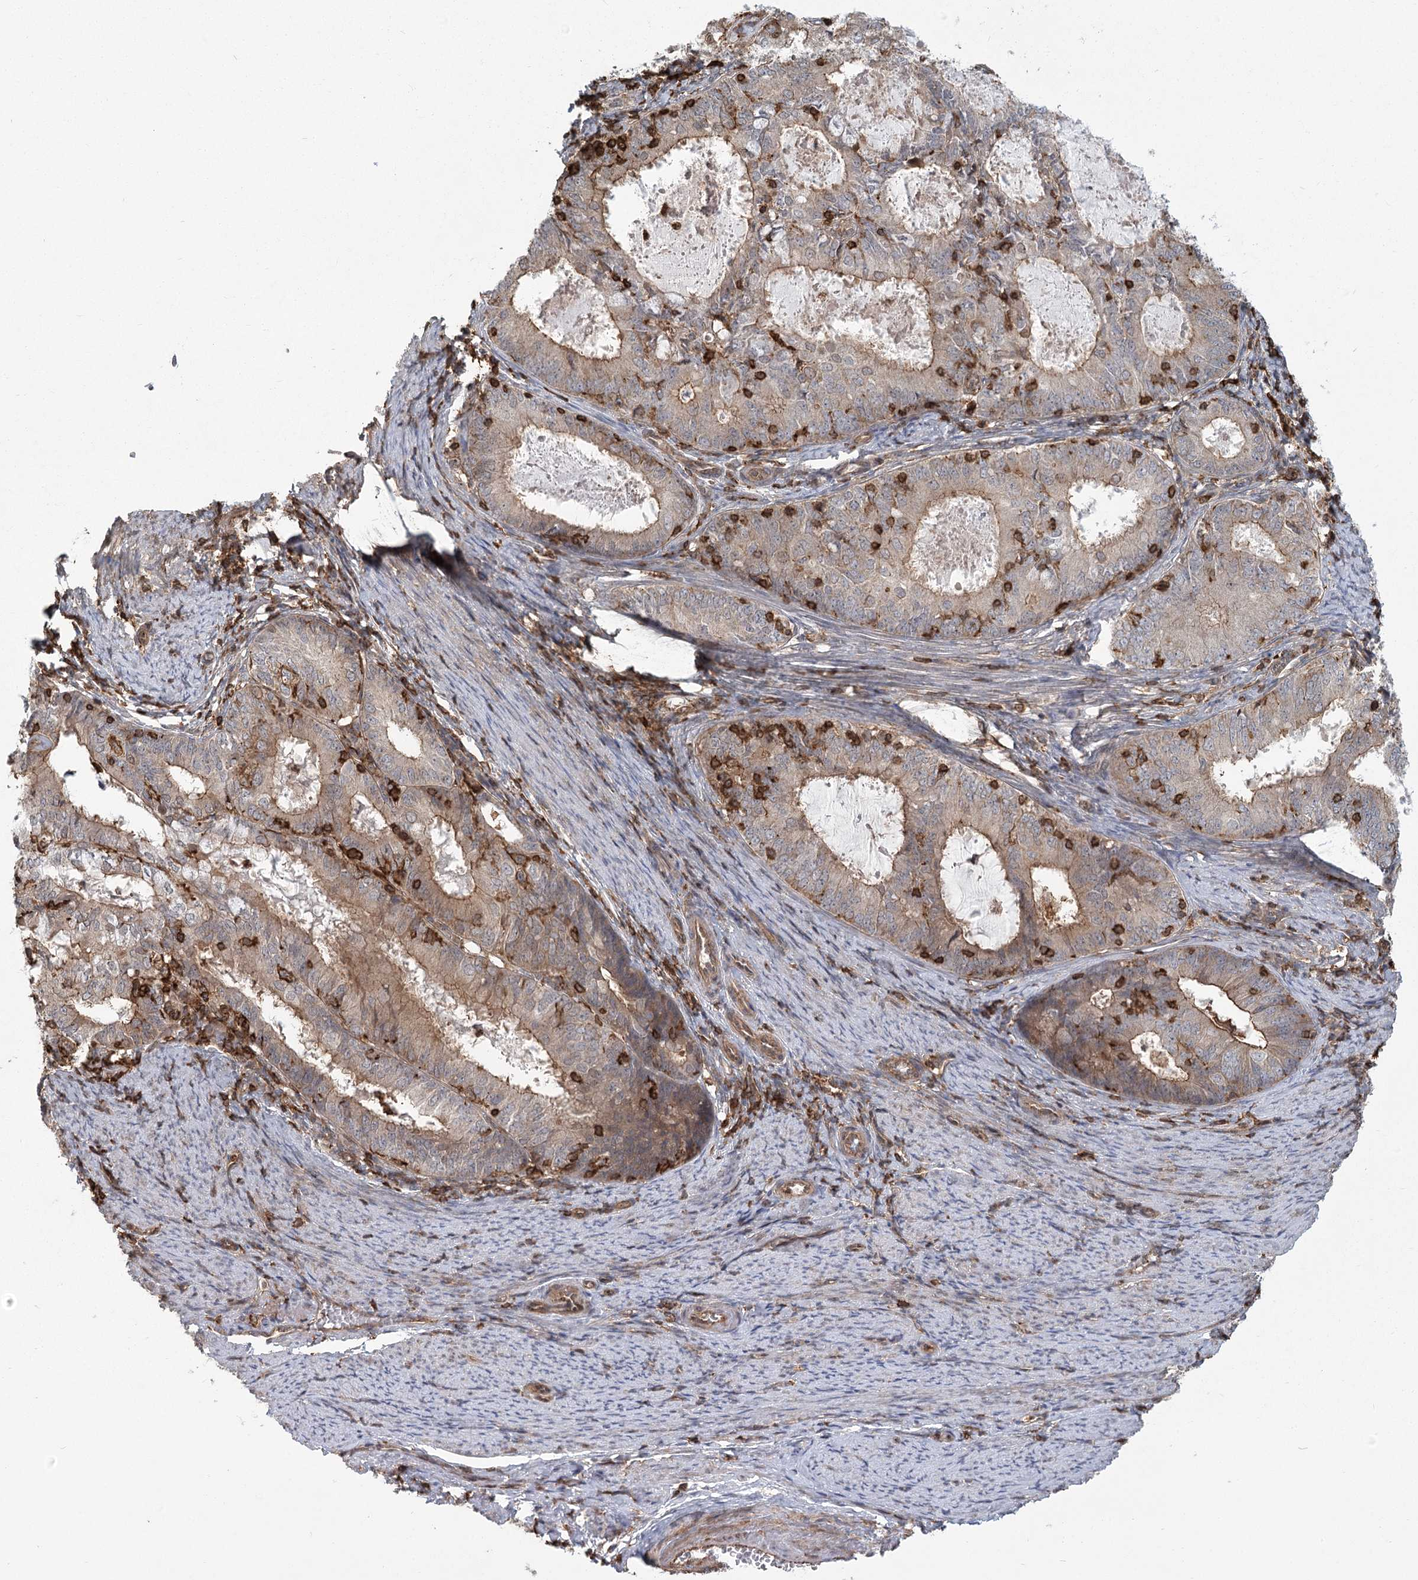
{"staining": {"intensity": "moderate", "quantity": "25%-75%", "location": "cytoplasmic/membranous"}, "tissue": "endometrial cancer", "cell_type": "Tumor cells", "image_type": "cancer", "snomed": [{"axis": "morphology", "description": "Adenocarcinoma, NOS"}, {"axis": "topography", "description": "Endometrium"}], "caption": "Human adenocarcinoma (endometrial) stained with a protein marker exhibits moderate staining in tumor cells.", "gene": "MEPE", "patient": {"sex": "female", "age": 57}}